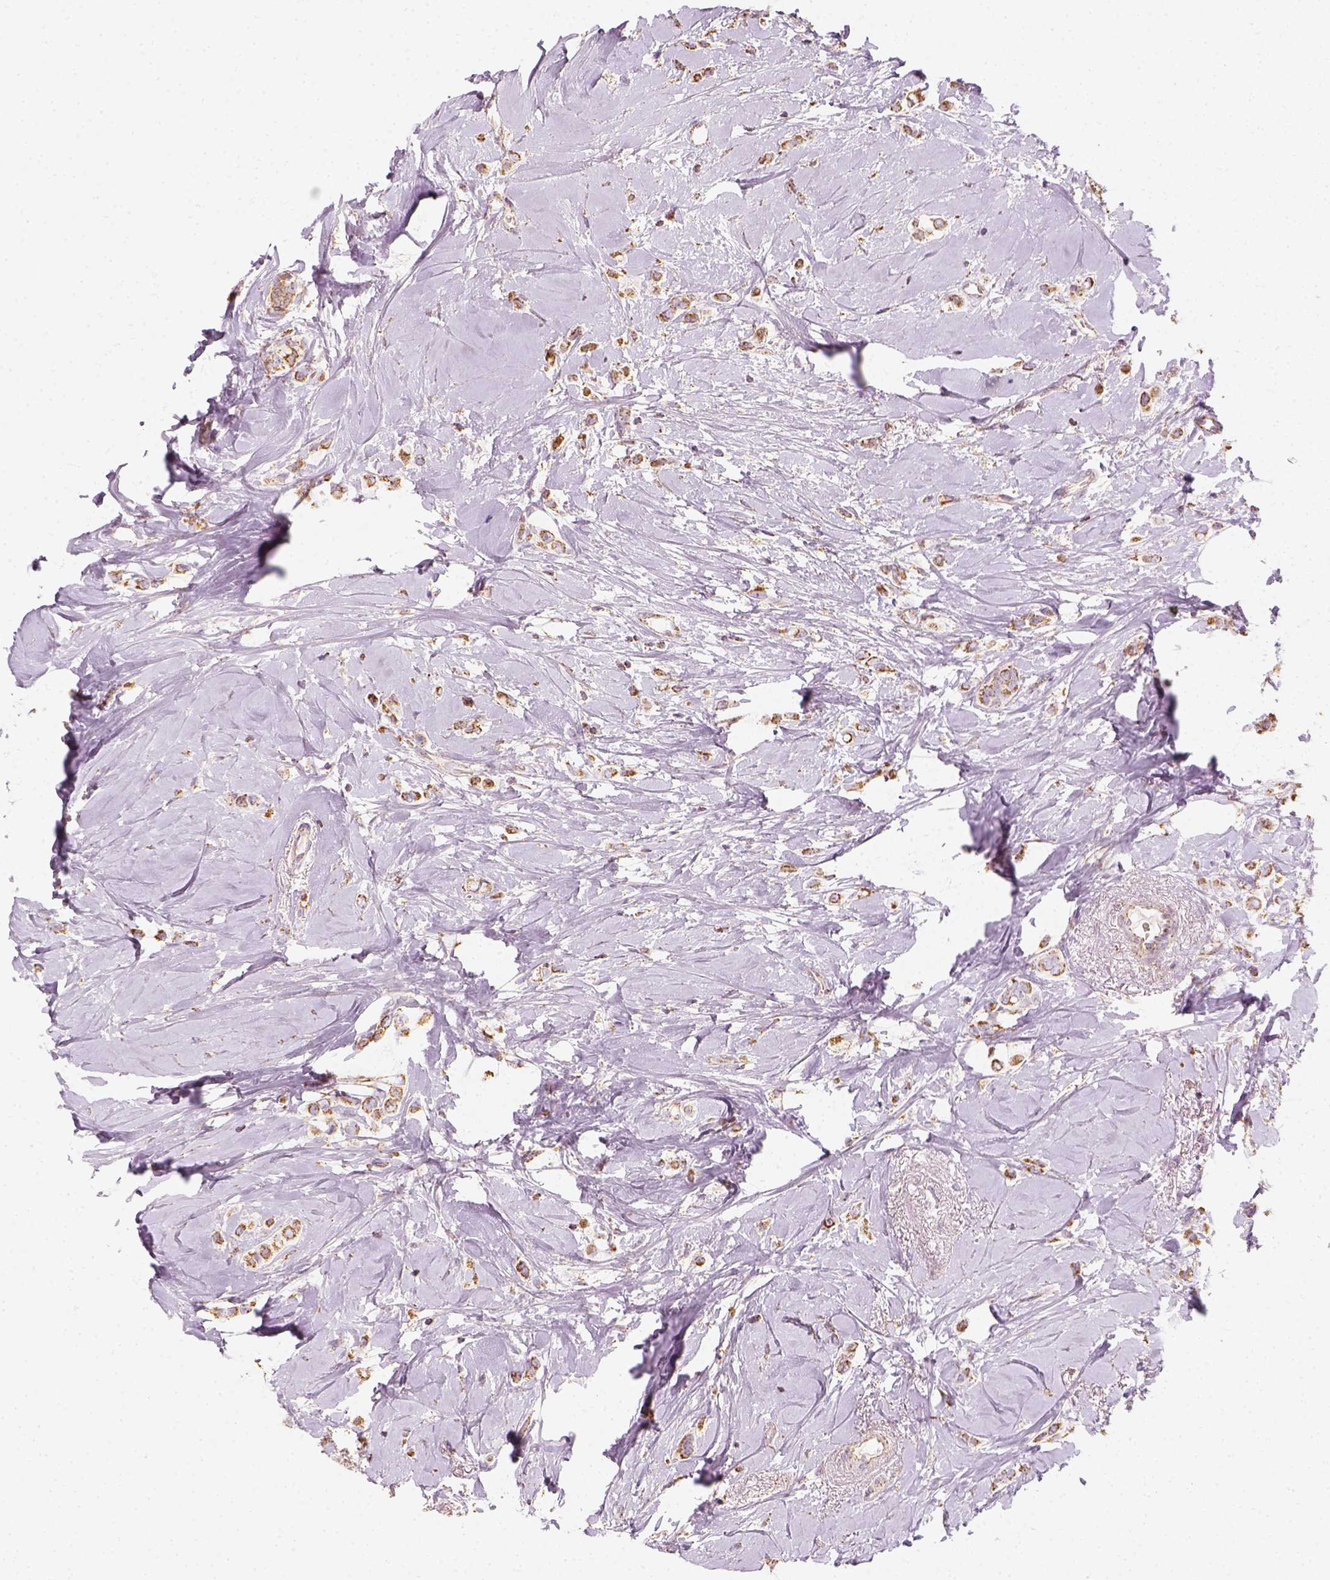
{"staining": {"intensity": "strong", "quantity": "<25%", "location": "cytoplasmic/membranous"}, "tissue": "breast cancer", "cell_type": "Tumor cells", "image_type": "cancer", "snomed": [{"axis": "morphology", "description": "Lobular carcinoma"}, {"axis": "topography", "description": "Breast"}], "caption": "Lobular carcinoma (breast) was stained to show a protein in brown. There is medium levels of strong cytoplasmic/membranous positivity in approximately <25% of tumor cells. (DAB IHC, brown staining for protein, blue staining for nuclei).", "gene": "LCA5", "patient": {"sex": "female", "age": 66}}